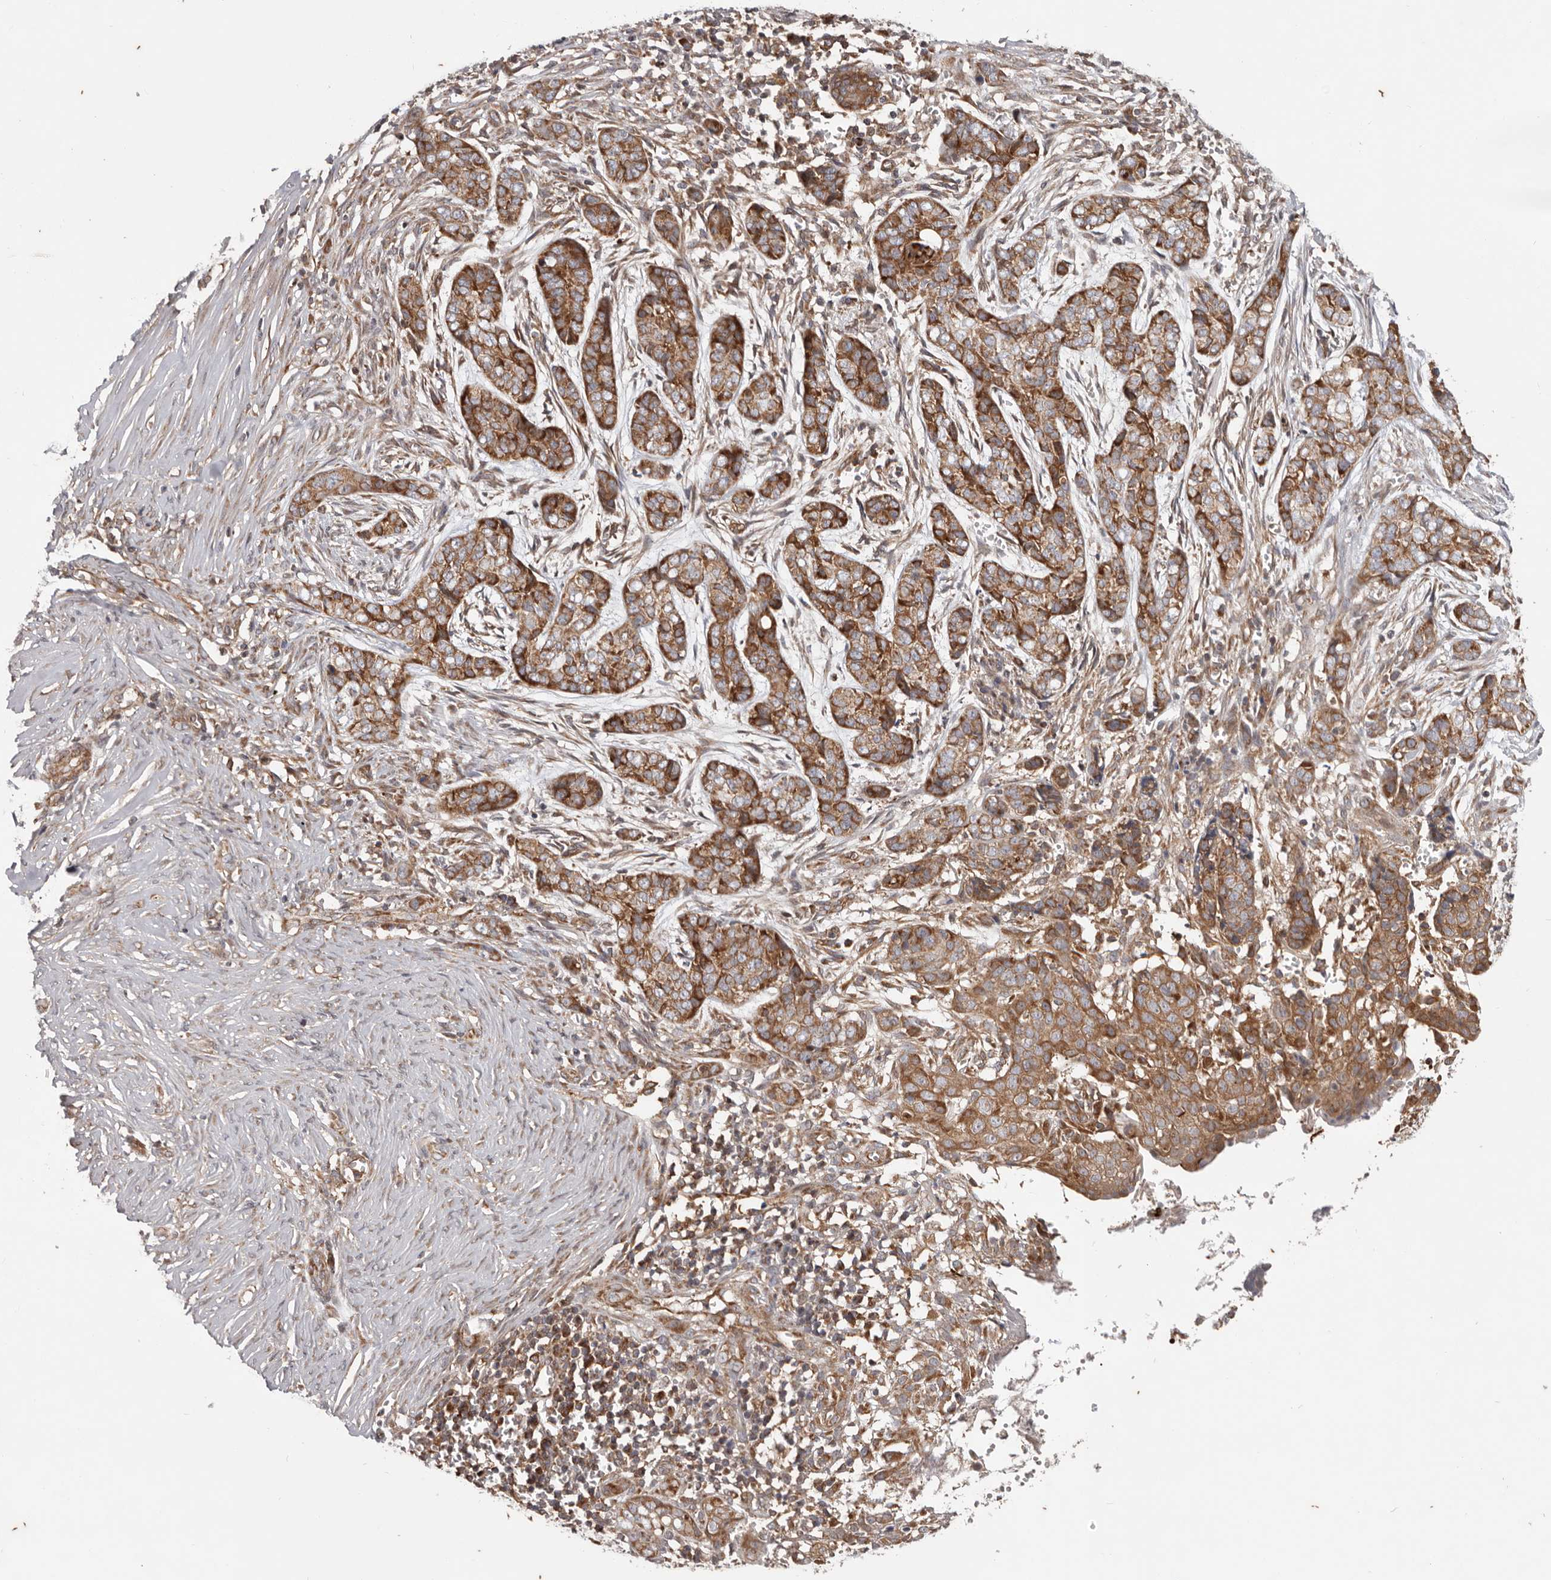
{"staining": {"intensity": "strong", "quantity": ">75%", "location": "cytoplasmic/membranous"}, "tissue": "skin cancer", "cell_type": "Tumor cells", "image_type": "cancer", "snomed": [{"axis": "morphology", "description": "Basal cell carcinoma"}, {"axis": "topography", "description": "Skin"}], "caption": "The histopathology image reveals staining of basal cell carcinoma (skin), revealing strong cytoplasmic/membranous protein expression (brown color) within tumor cells. (IHC, brightfield microscopy, high magnification).", "gene": "MRPS10", "patient": {"sex": "female", "age": 64}}